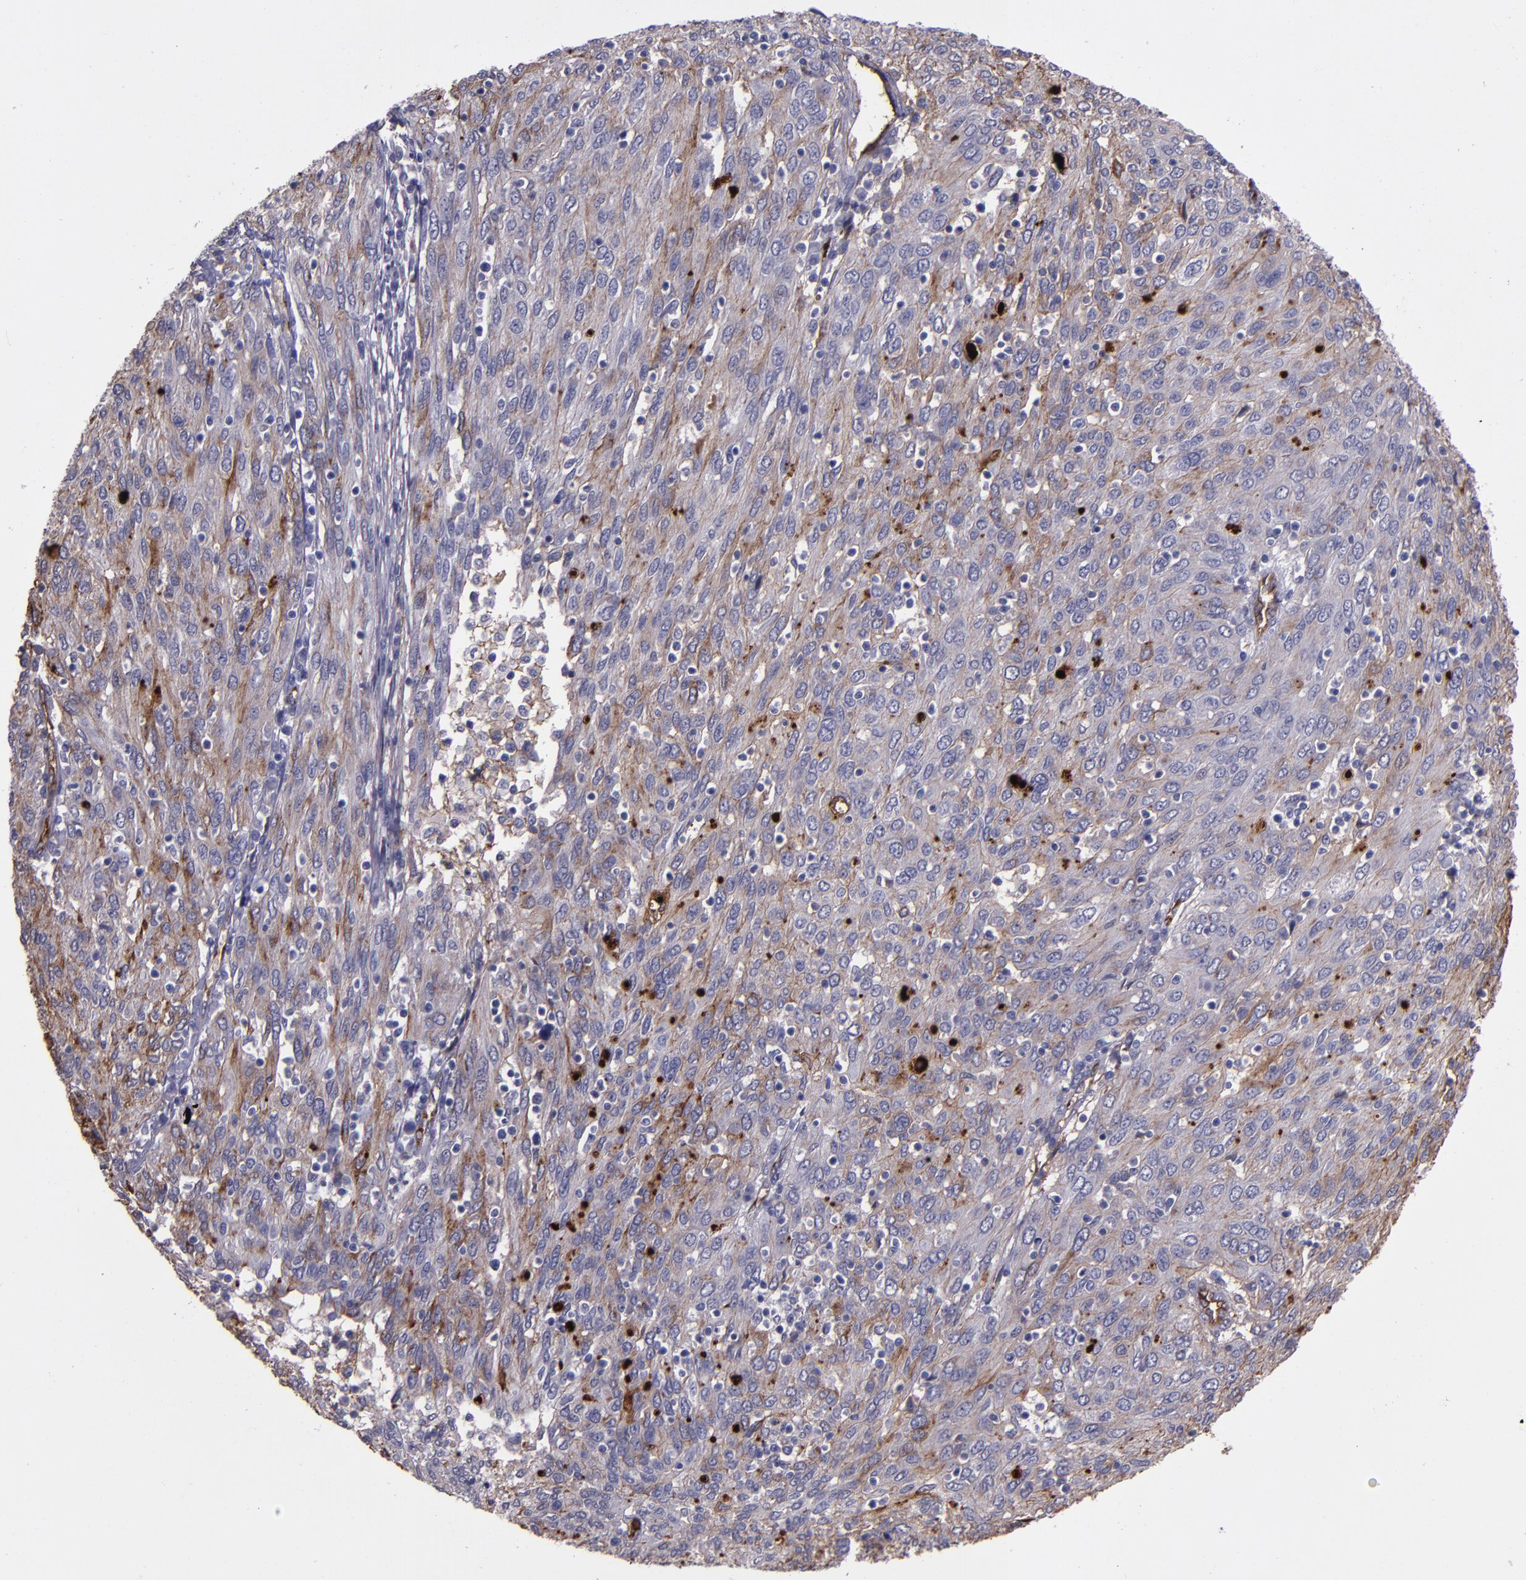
{"staining": {"intensity": "weak", "quantity": "25%-75%", "location": "cytoplasmic/membranous"}, "tissue": "ovarian cancer", "cell_type": "Tumor cells", "image_type": "cancer", "snomed": [{"axis": "morphology", "description": "Carcinoma, endometroid"}, {"axis": "topography", "description": "Ovary"}], "caption": "Weak cytoplasmic/membranous protein expression is present in about 25%-75% of tumor cells in ovarian cancer.", "gene": "A2M", "patient": {"sex": "female", "age": 50}}